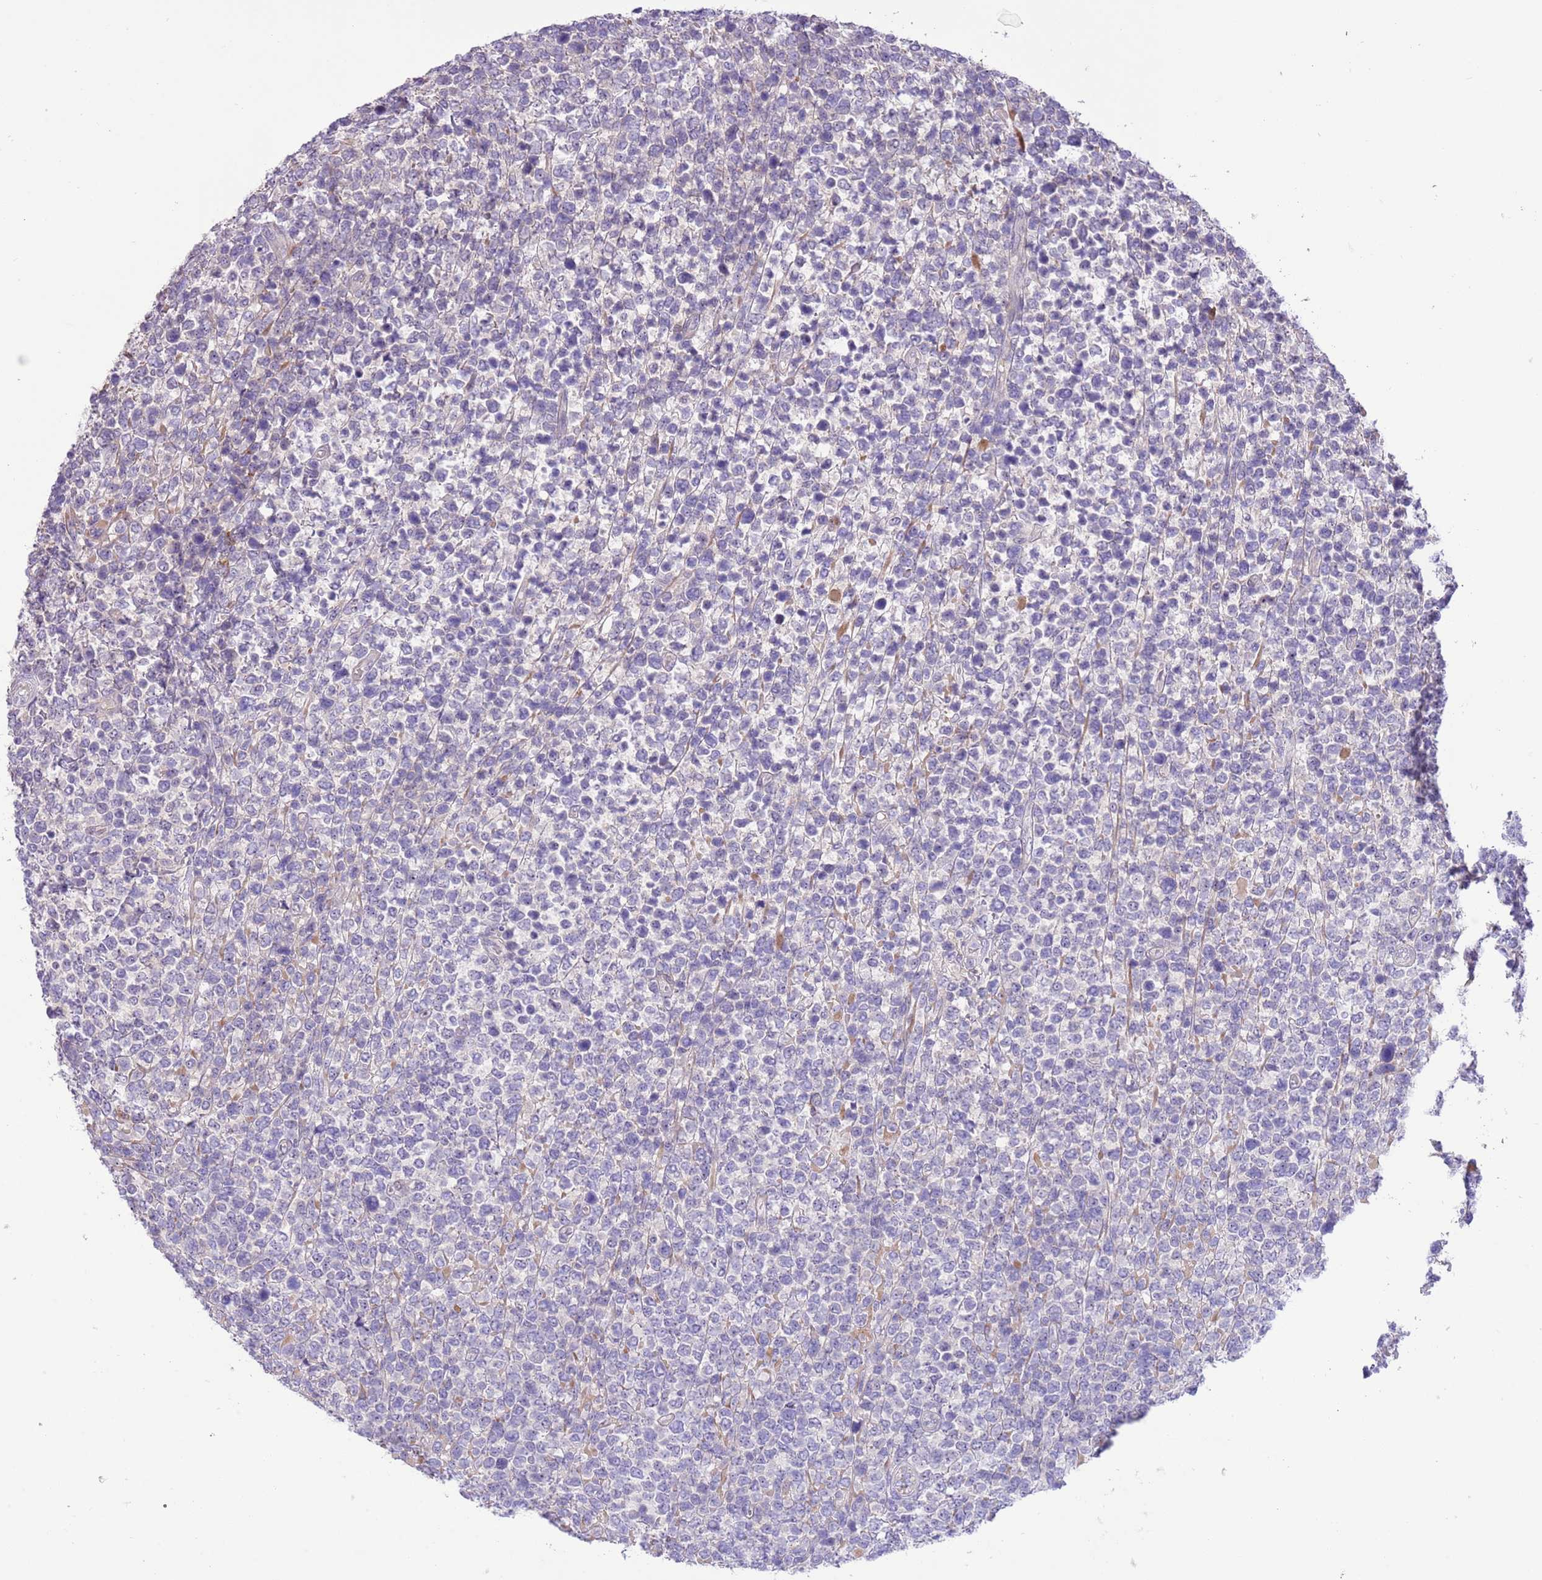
{"staining": {"intensity": "negative", "quantity": "none", "location": "none"}, "tissue": "lymphoma", "cell_type": "Tumor cells", "image_type": "cancer", "snomed": [{"axis": "morphology", "description": "Malignant lymphoma, non-Hodgkin's type, High grade"}, {"axis": "topography", "description": "Soft tissue"}], "caption": "Malignant lymphoma, non-Hodgkin's type (high-grade) was stained to show a protein in brown. There is no significant staining in tumor cells.", "gene": "PRR32", "patient": {"sex": "female", "age": 56}}